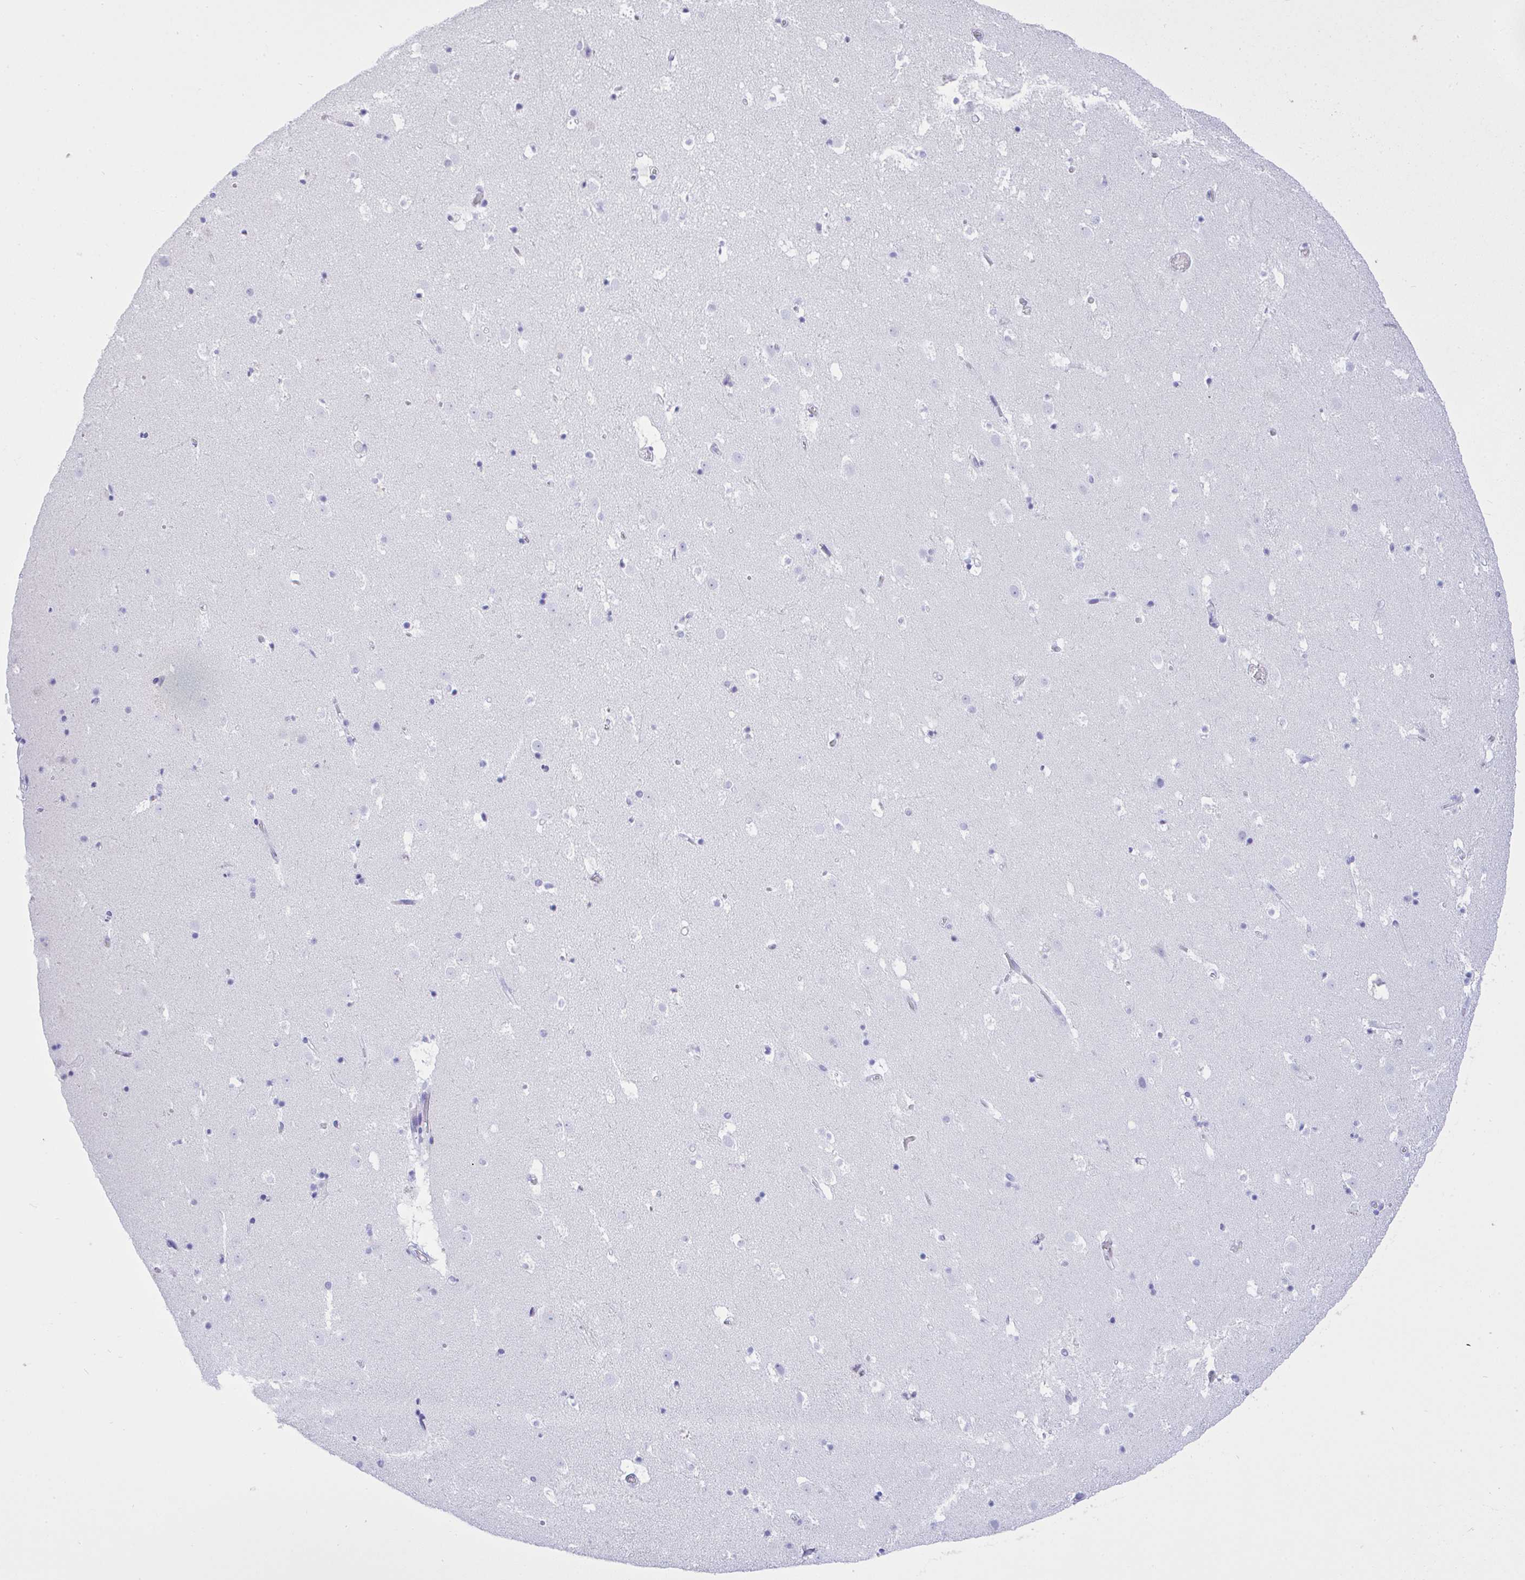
{"staining": {"intensity": "negative", "quantity": "none", "location": "none"}, "tissue": "caudate", "cell_type": "Glial cells", "image_type": "normal", "snomed": [{"axis": "morphology", "description": "Normal tissue, NOS"}, {"axis": "topography", "description": "Lateral ventricle wall"}], "caption": "Glial cells are negative for brown protein staining in benign caudate. (DAB immunohistochemistry (IHC), high magnification).", "gene": "AKR1D1", "patient": {"sex": "male", "age": 37}}